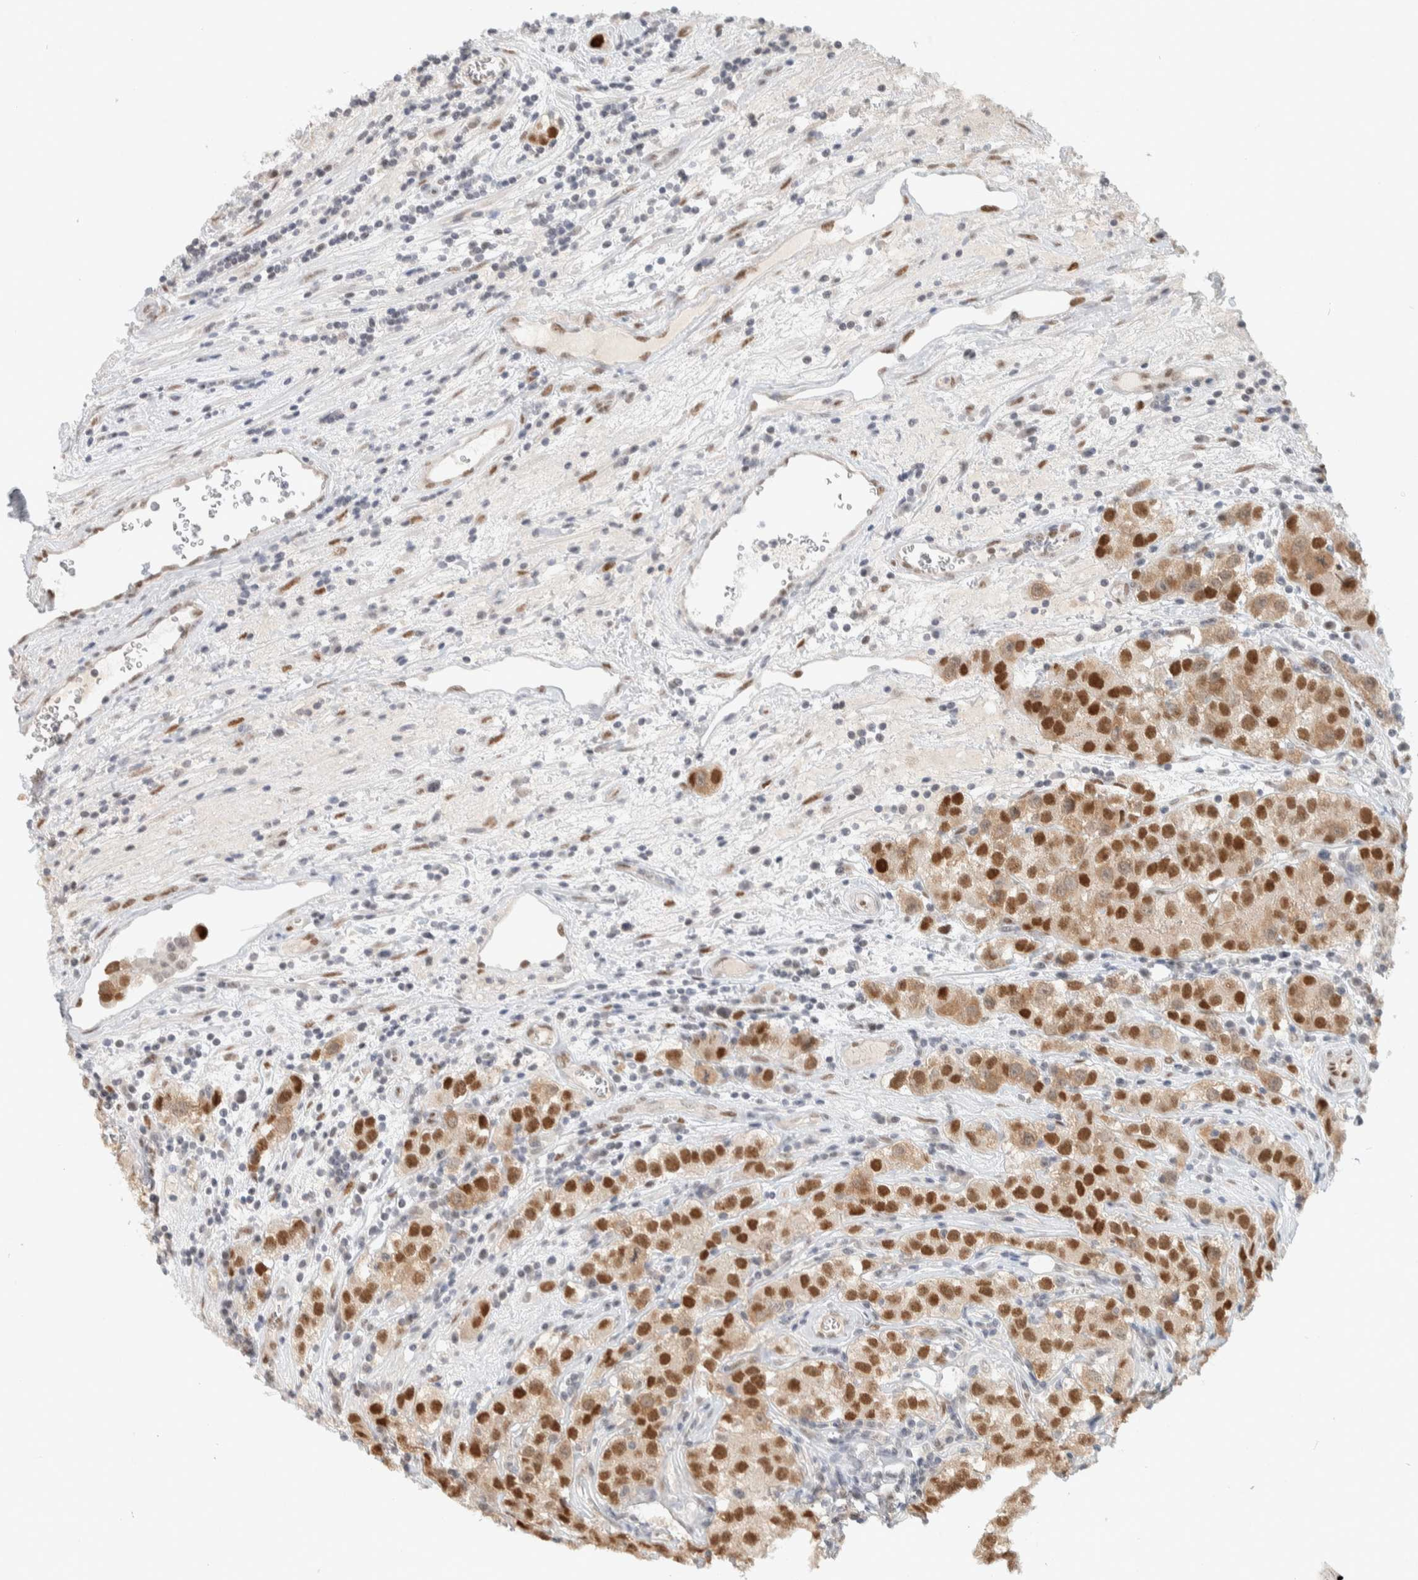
{"staining": {"intensity": "moderate", "quantity": ">75%", "location": "nuclear"}, "tissue": "testis cancer", "cell_type": "Tumor cells", "image_type": "cancer", "snomed": [{"axis": "morphology", "description": "Seminoma, NOS"}, {"axis": "morphology", "description": "Carcinoma, Embryonal, NOS"}, {"axis": "topography", "description": "Testis"}], "caption": "Human embryonal carcinoma (testis) stained with a brown dye shows moderate nuclear positive expression in about >75% of tumor cells.", "gene": "PUS7", "patient": {"sex": "male", "age": 43}}